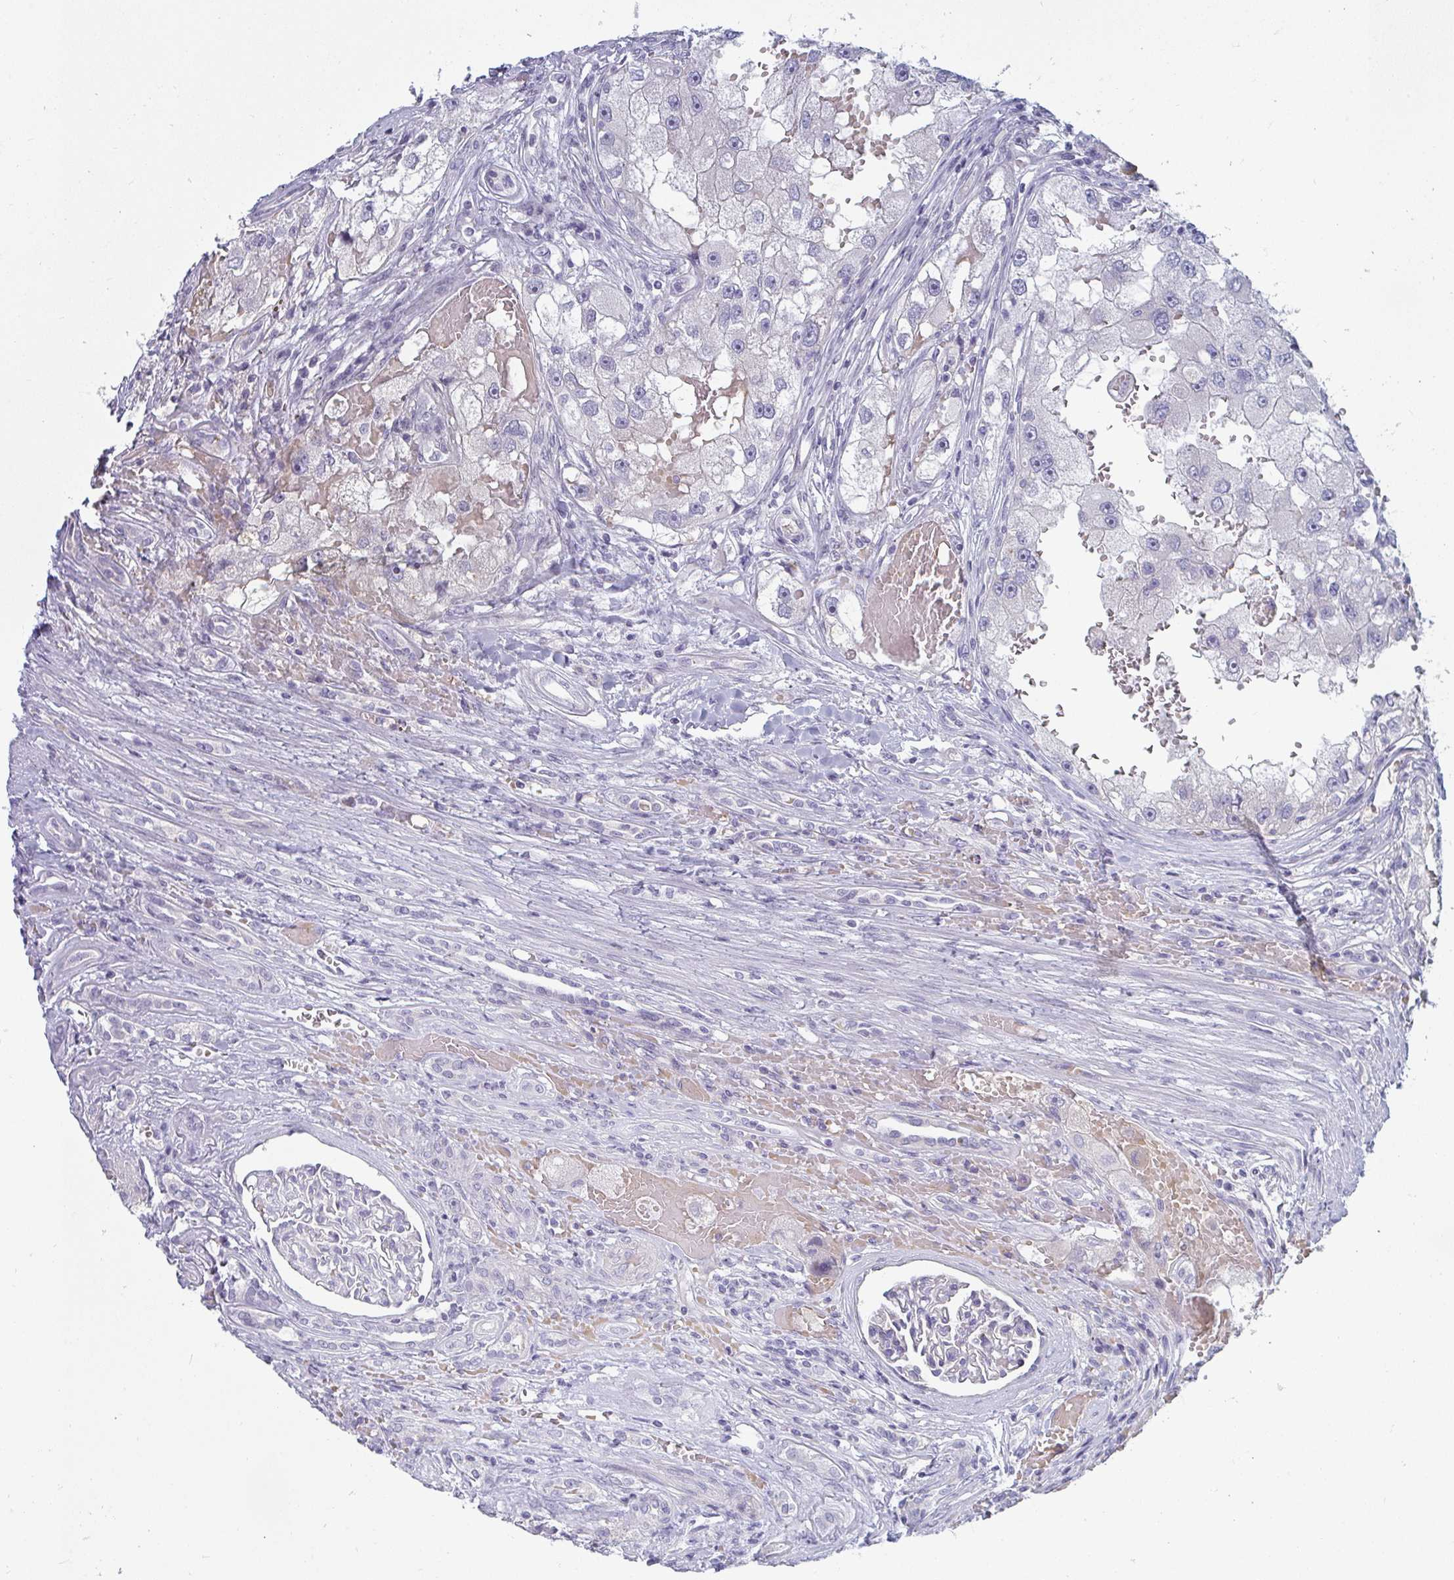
{"staining": {"intensity": "negative", "quantity": "none", "location": "none"}, "tissue": "renal cancer", "cell_type": "Tumor cells", "image_type": "cancer", "snomed": [{"axis": "morphology", "description": "Adenocarcinoma, NOS"}, {"axis": "topography", "description": "Kidney"}], "caption": "The image reveals no staining of tumor cells in renal adenocarcinoma.", "gene": "SHB", "patient": {"sex": "male", "age": 63}}